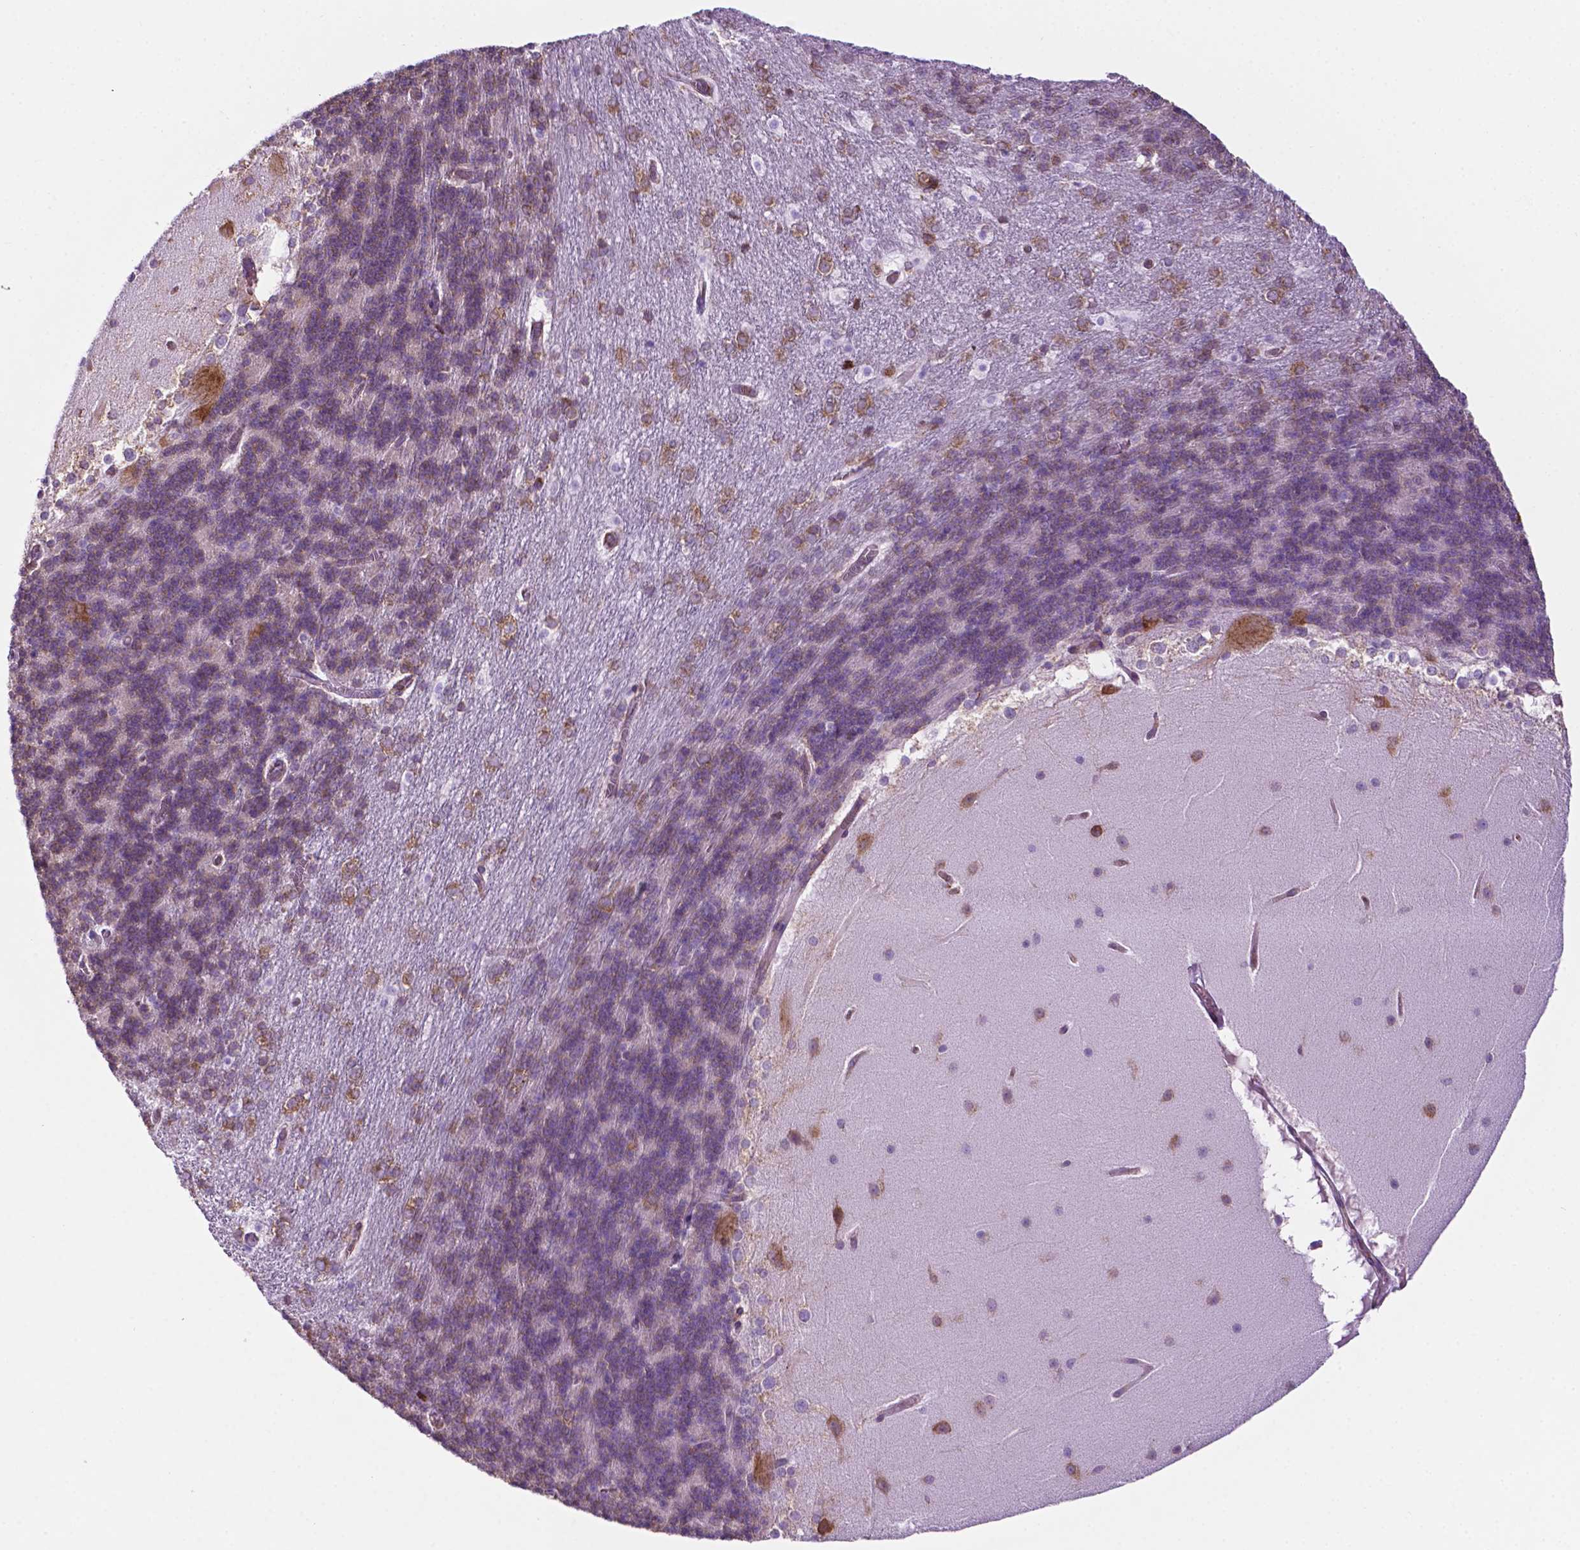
{"staining": {"intensity": "negative", "quantity": "none", "location": "none"}, "tissue": "cerebellum", "cell_type": "Cells in granular layer", "image_type": "normal", "snomed": [{"axis": "morphology", "description": "Normal tissue, NOS"}, {"axis": "topography", "description": "Cerebellum"}], "caption": "Cerebellum stained for a protein using immunohistochemistry (IHC) exhibits no staining cells in granular layer.", "gene": "RPL29", "patient": {"sex": "female", "age": 19}}